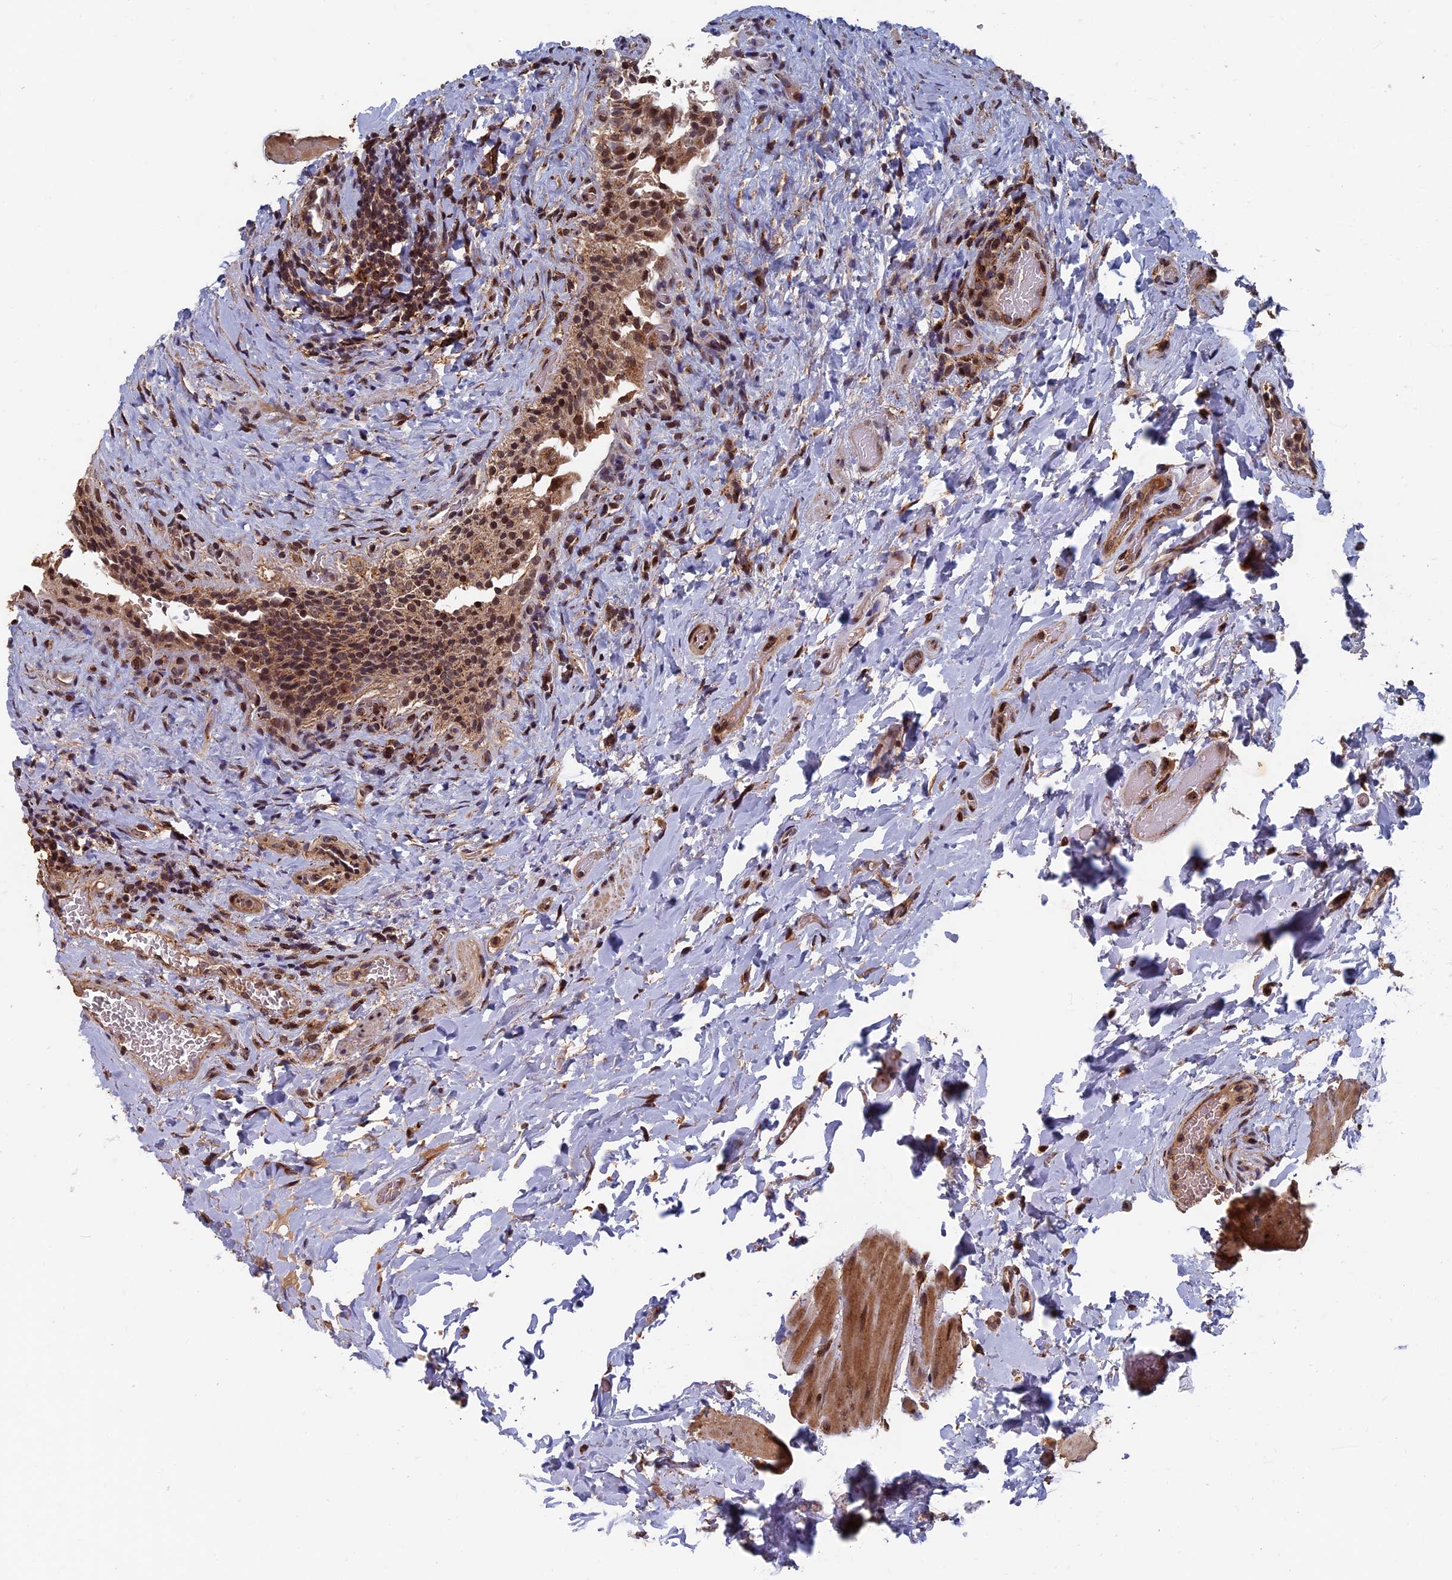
{"staining": {"intensity": "moderate", "quantity": ">75%", "location": "cytoplasmic/membranous,nuclear"}, "tissue": "urinary bladder", "cell_type": "Urothelial cells", "image_type": "normal", "snomed": [{"axis": "morphology", "description": "Normal tissue, NOS"}, {"axis": "morphology", "description": "Inflammation, NOS"}, {"axis": "topography", "description": "Urinary bladder"}], "caption": "The micrograph reveals a brown stain indicating the presence of a protein in the cytoplasmic/membranous,nuclear of urothelial cells in urinary bladder. The staining is performed using DAB brown chromogen to label protein expression. The nuclei are counter-stained blue using hematoxylin.", "gene": "RASGRF1", "patient": {"sex": "male", "age": 64}}